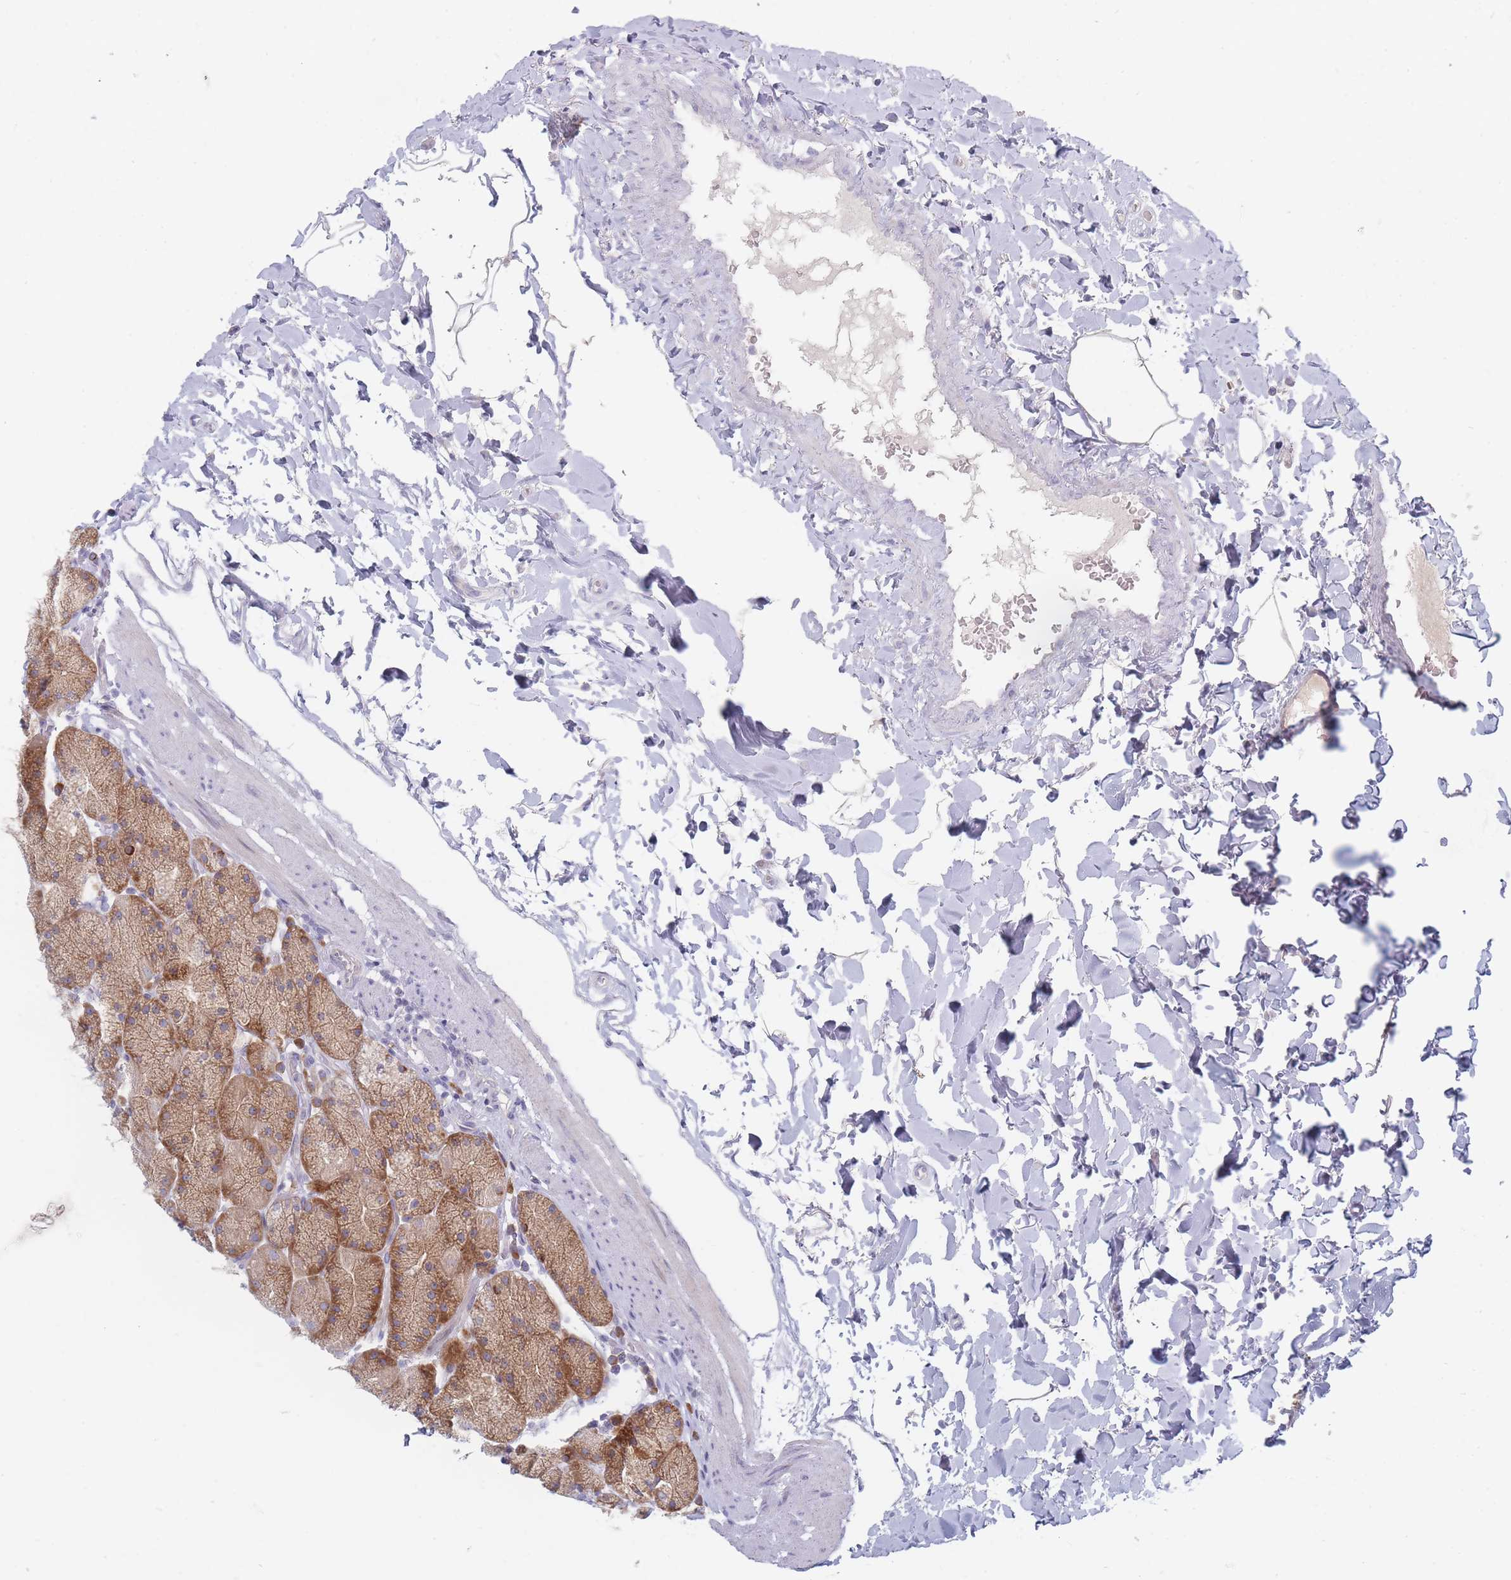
{"staining": {"intensity": "moderate", "quantity": "25%-75%", "location": "cytoplasmic/membranous"}, "tissue": "stomach", "cell_type": "Glandular cells", "image_type": "normal", "snomed": [{"axis": "morphology", "description": "Normal tissue, NOS"}, {"axis": "topography", "description": "Stomach, upper"}, {"axis": "topography", "description": "Stomach, lower"}], "caption": "Stomach stained with a brown dye shows moderate cytoplasmic/membranous positive staining in about 25%-75% of glandular cells.", "gene": "SPATS1", "patient": {"sex": "male", "age": 67}}